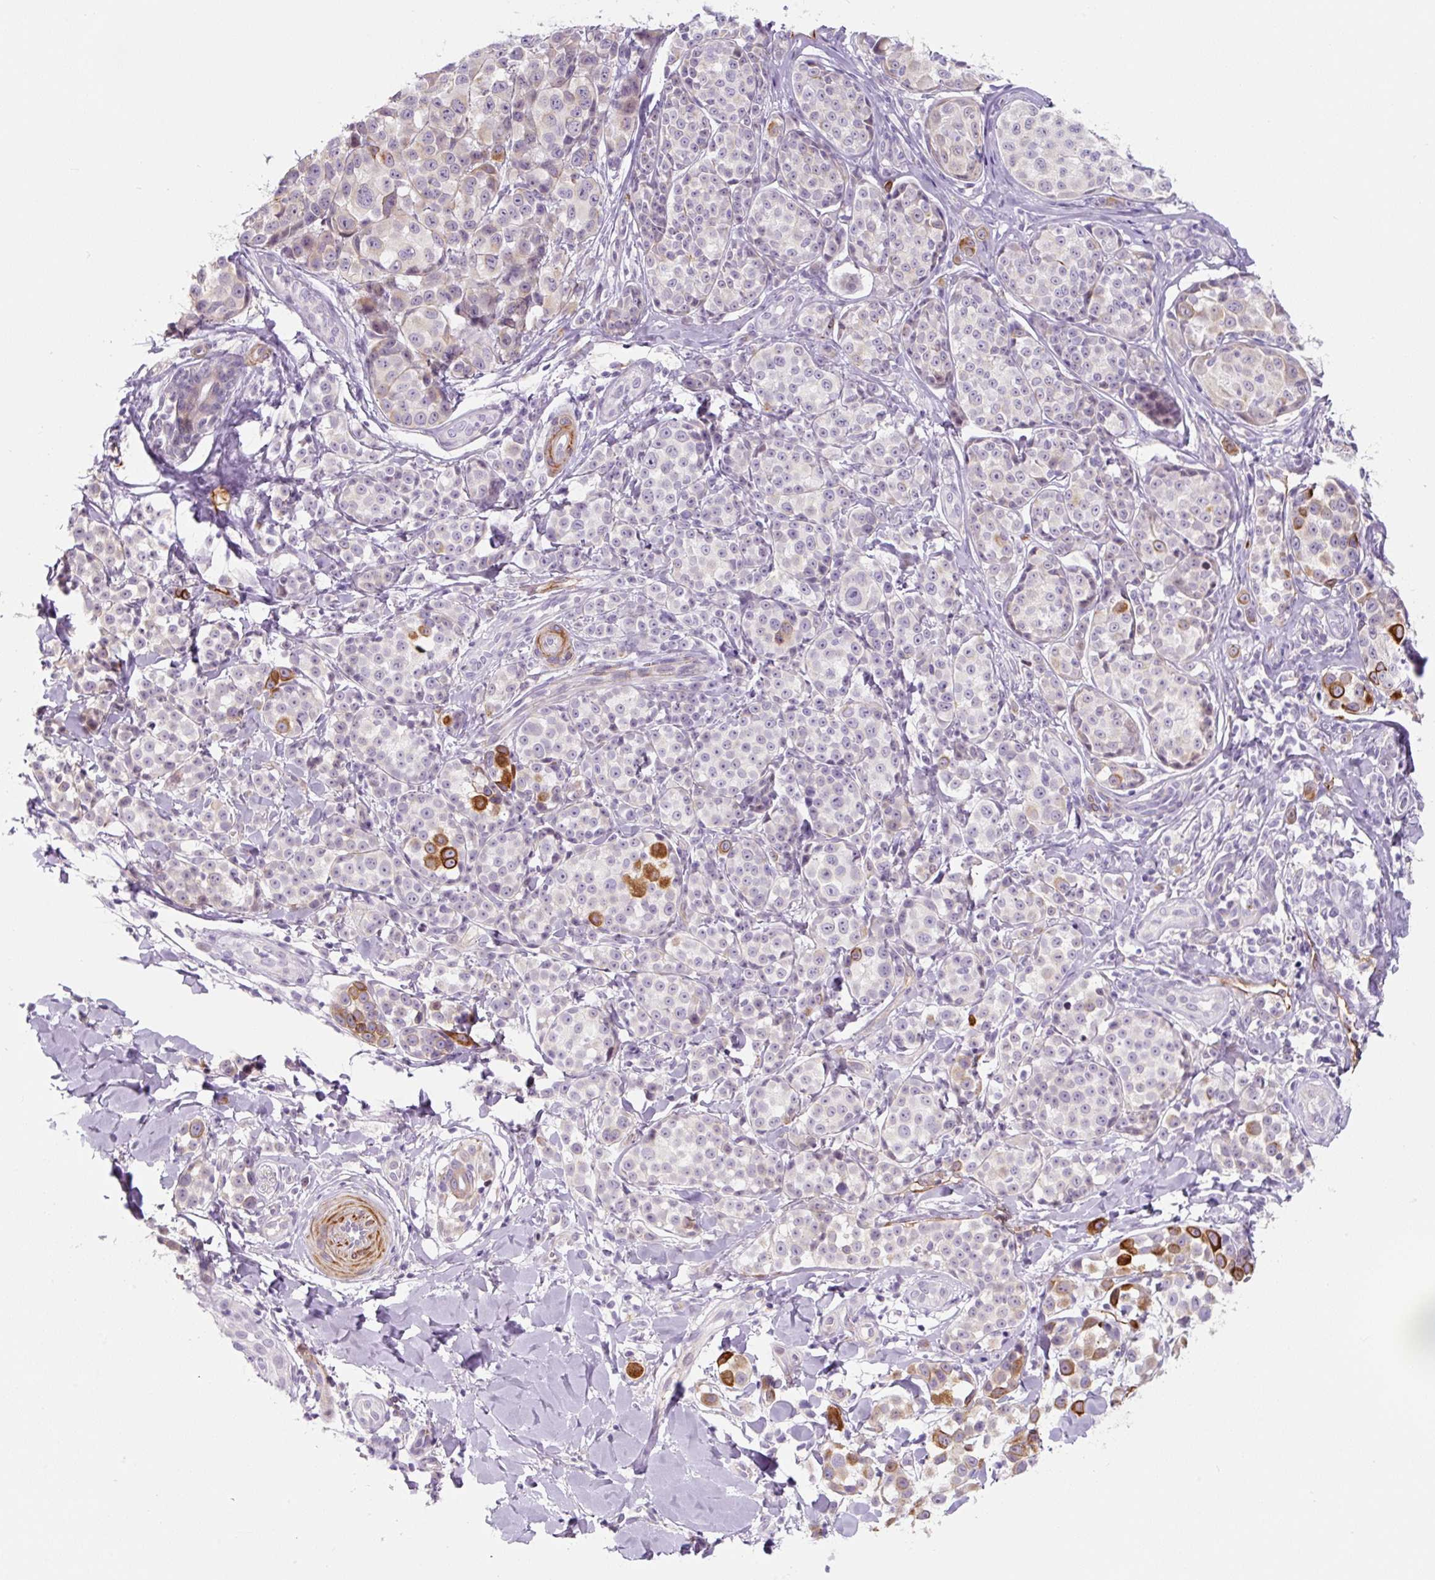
{"staining": {"intensity": "strong", "quantity": "<25%", "location": "cytoplasmic/membranous"}, "tissue": "melanoma", "cell_type": "Tumor cells", "image_type": "cancer", "snomed": [{"axis": "morphology", "description": "Malignant melanoma, NOS"}, {"axis": "topography", "description": "Skin"}], "caption": "High-magnification brightfield microscopy of malignant melanoma stained with DAB (3,3'-diaminobenzidine) (brown) and counterstained with hematoxylin (blue). tumor cells exhibit strong cytoplasmic/membranous staining is identified in about<25% of cells.", "gene": "CCL25", "patient": {"sex": "female", "age": 35}}